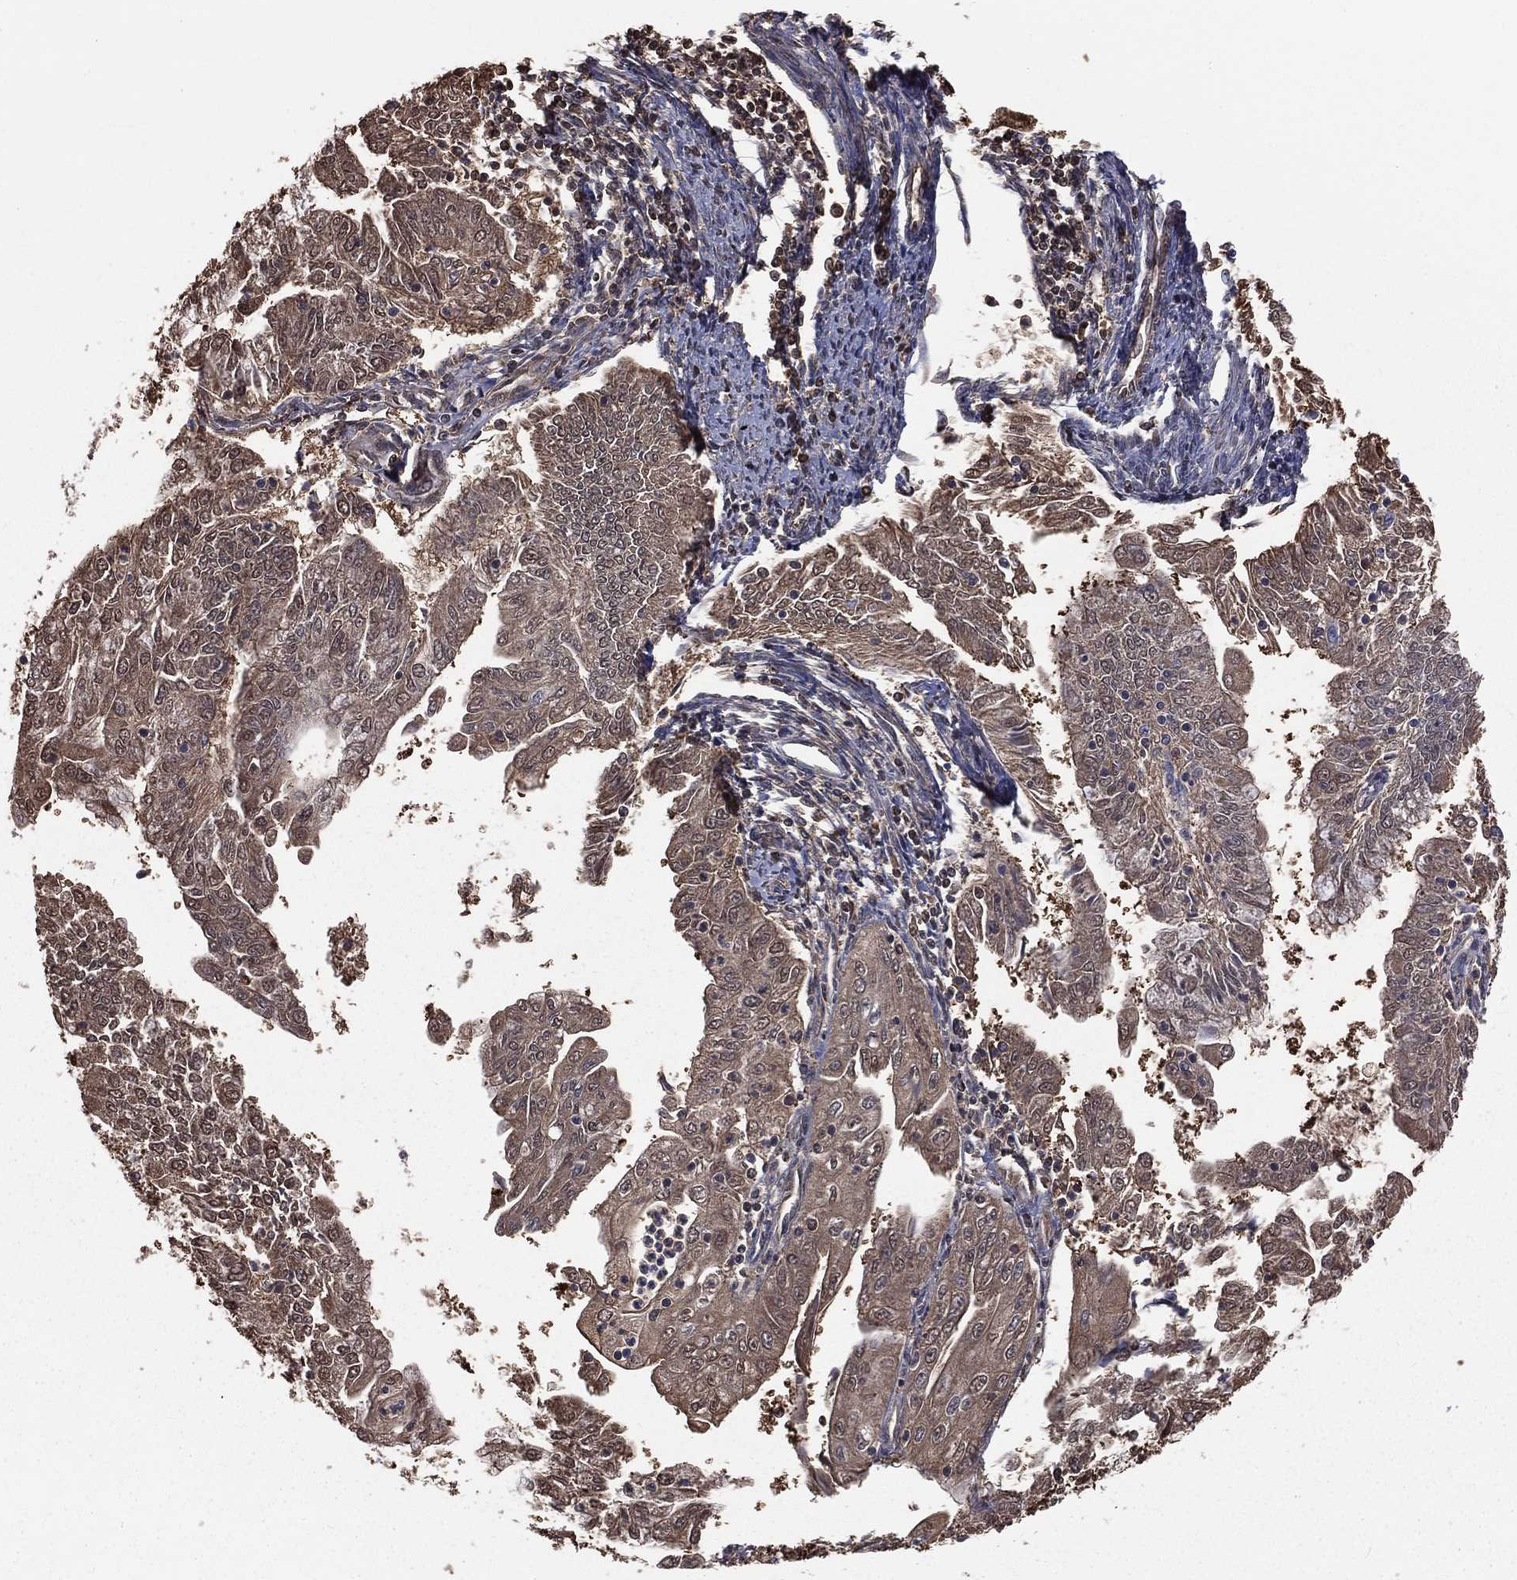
{"staining": {"intensity": "moderate", "quantity": "<25%", "location": "cytoplasmic/membranous"}, "tissue": "endometrial cancer", "cell_type": "Tumor cells", "image_type": "cancer", "snomed": [{"axis": "morphology", "description": "Adenocarcinoma, NOS"}, {"axis": "topography", "description": "Endometrium"}], "caption": "Immunohistochemical staining of adenocarcinoma (endometrial) displays low levels of moderate cytoplasmic/membranous expression in about <25% of tumor cells.", "gene": "TBC1D2", "patient": {"sex": "female", "age": 56}}